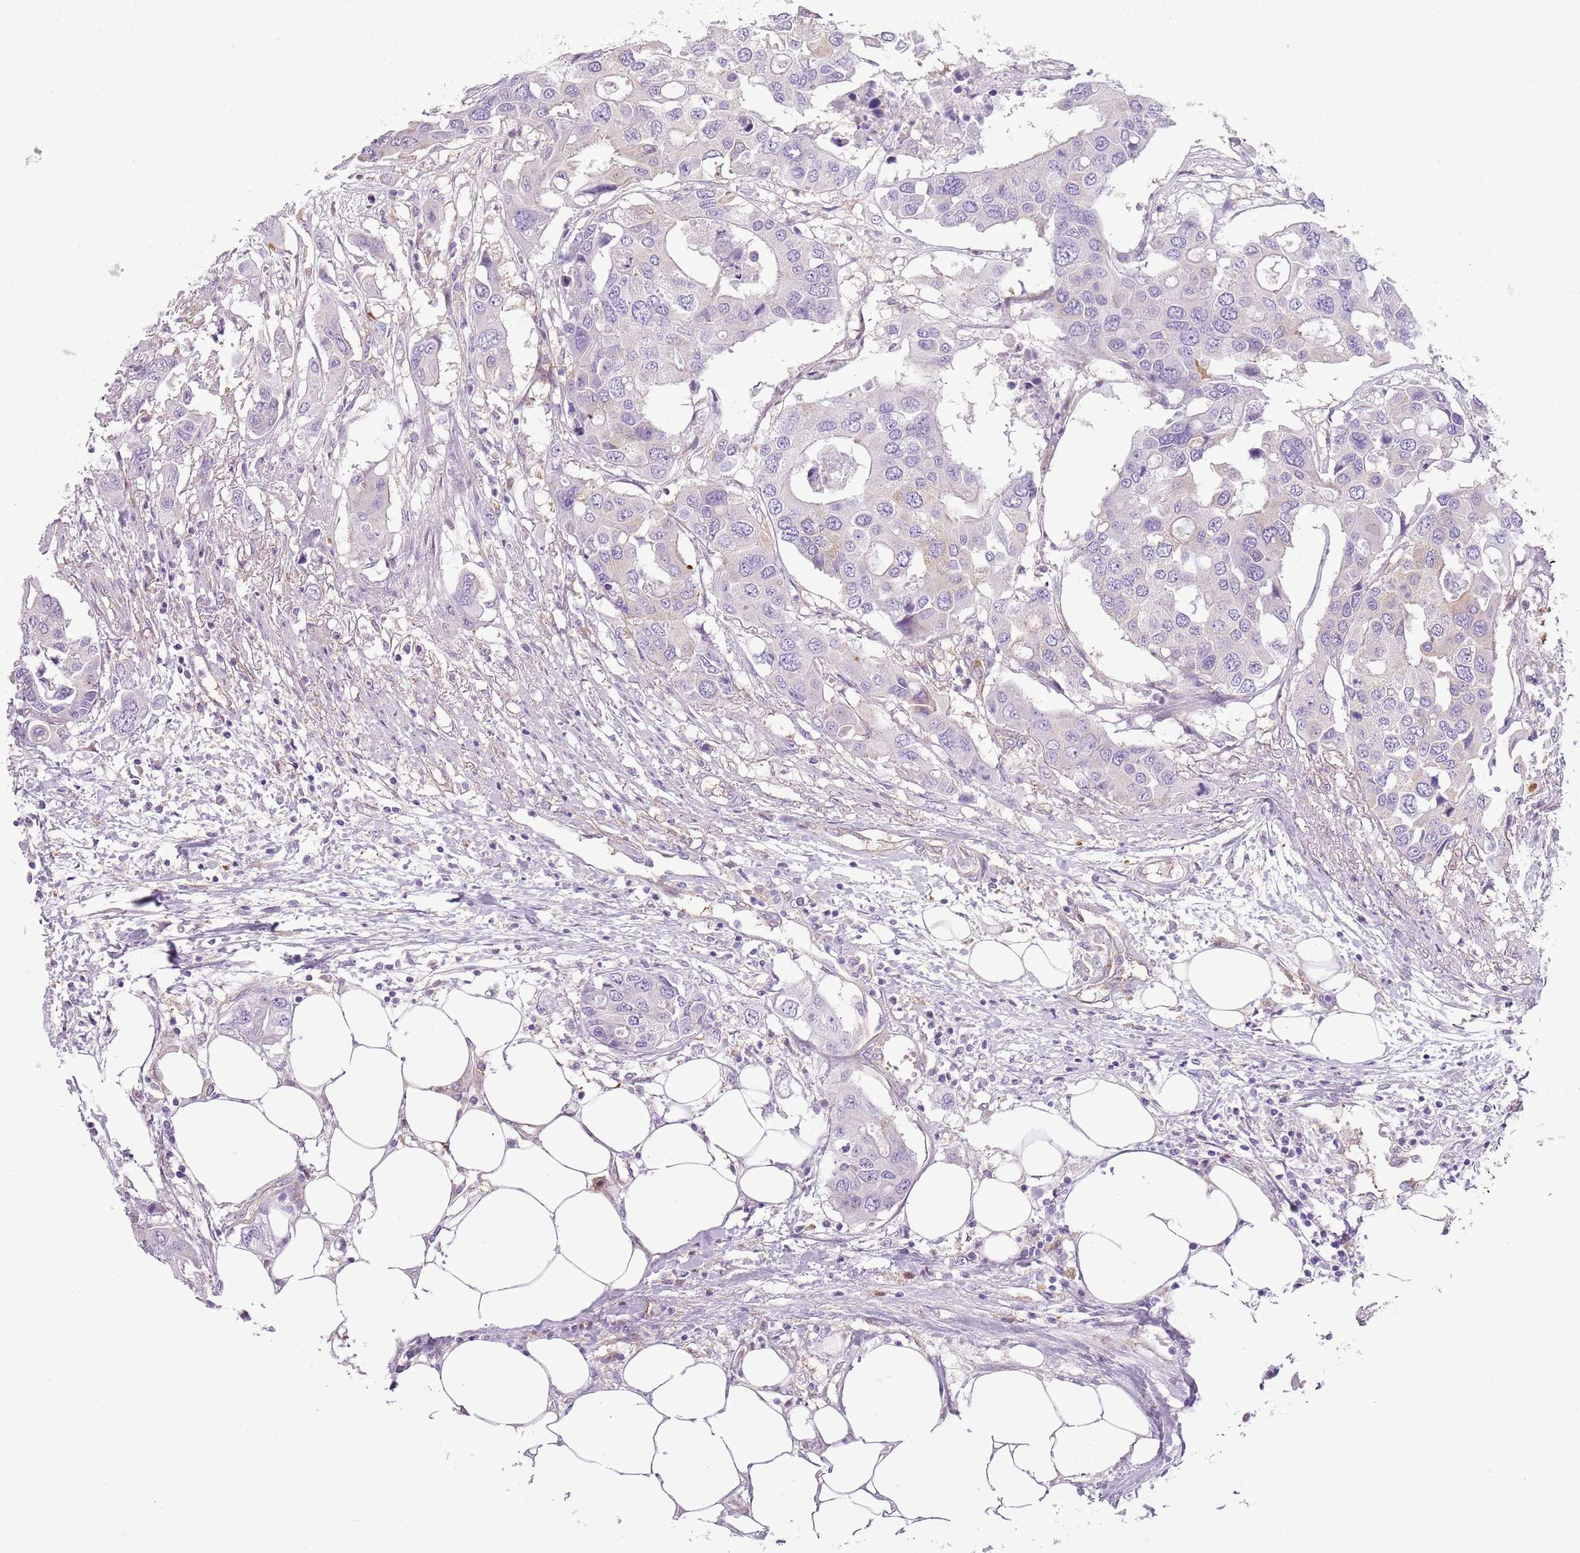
{"staining": {"intensity": "negative", "quantity": "none", "location": "none"}, "tissue": "colorectal cancer", "cell_type": "Tumor cells", "image_type": "cancer", "snomed": [{"axis": "morphology", "description": "Adenocarcinoma, NOS"}, {"axis": "topography", "description": "Colon"}], "caption": "Photomicrograph shows no significant protein staining in tumor cells of colorectal cancer (adenocarcinoma). (Stains: DAB (3,3'-diaminobenzidine) immunohistochemistry (IHC) with hematoxylin counter stain, Microscopy: brightfield microscopy at high magnification).", "gene": "SNX1", "patient": {"sex": "male", "age": 77}}